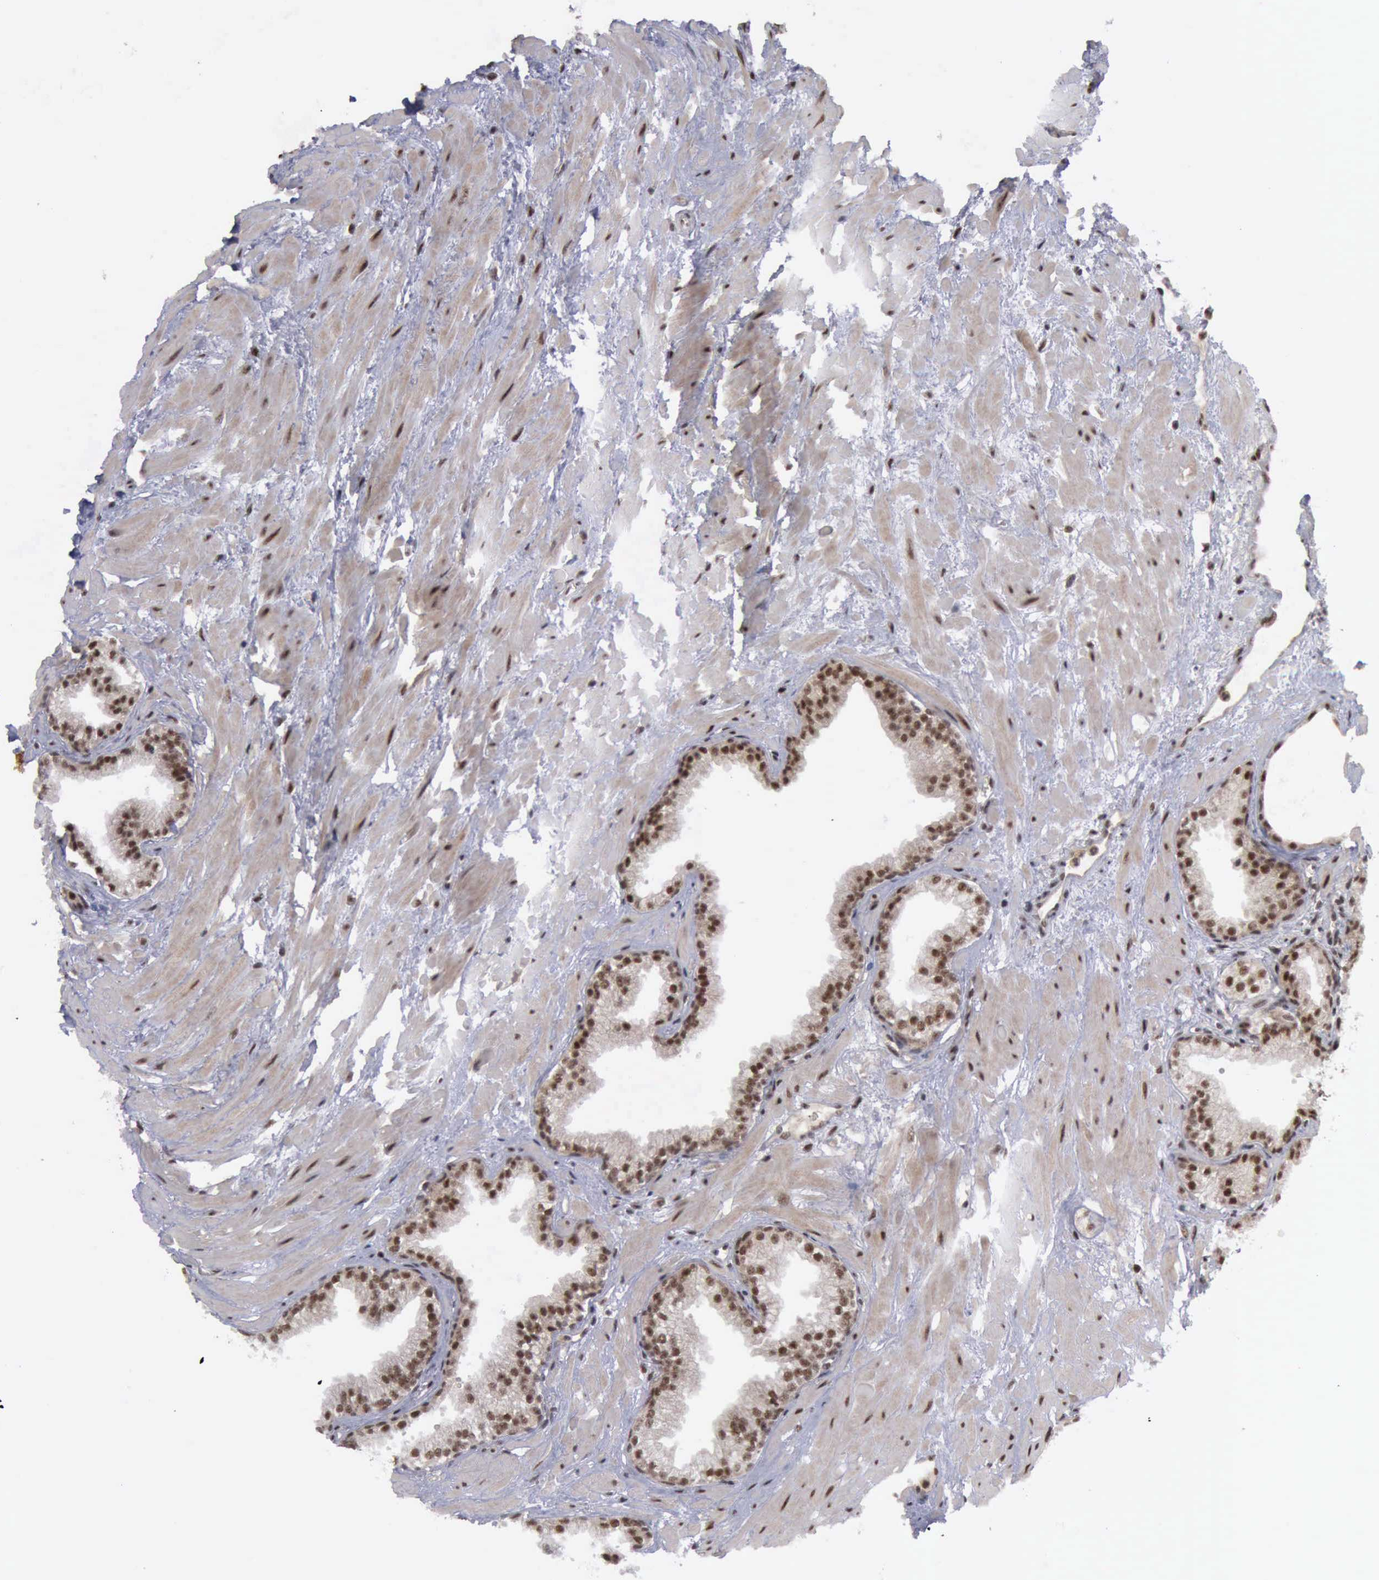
{"staining": {"intensity": "strong", "quantity": ">75%", "location": "cytoplasmic/membranous,nuclear"}, "tissue": "prostate", "cell_type": "Glandular cells", "image_type": "normal", "snomed": [{"axis": "morphology", "description": "Normal tissue, NOS"}, {"axis": "topography", "description": "Prostate"}], "caption": "A high-resolution photomicrograph shows immunohistochemistry staining of normal prostate, which shows strong cytoplasmic/membranous,nuclear expression in about >75% of glandular cells. (DAB = brown stain, brightfield microscopy at high magnification).", "gene": "ATM", "patient": {"sex": "male", "age": 64}}